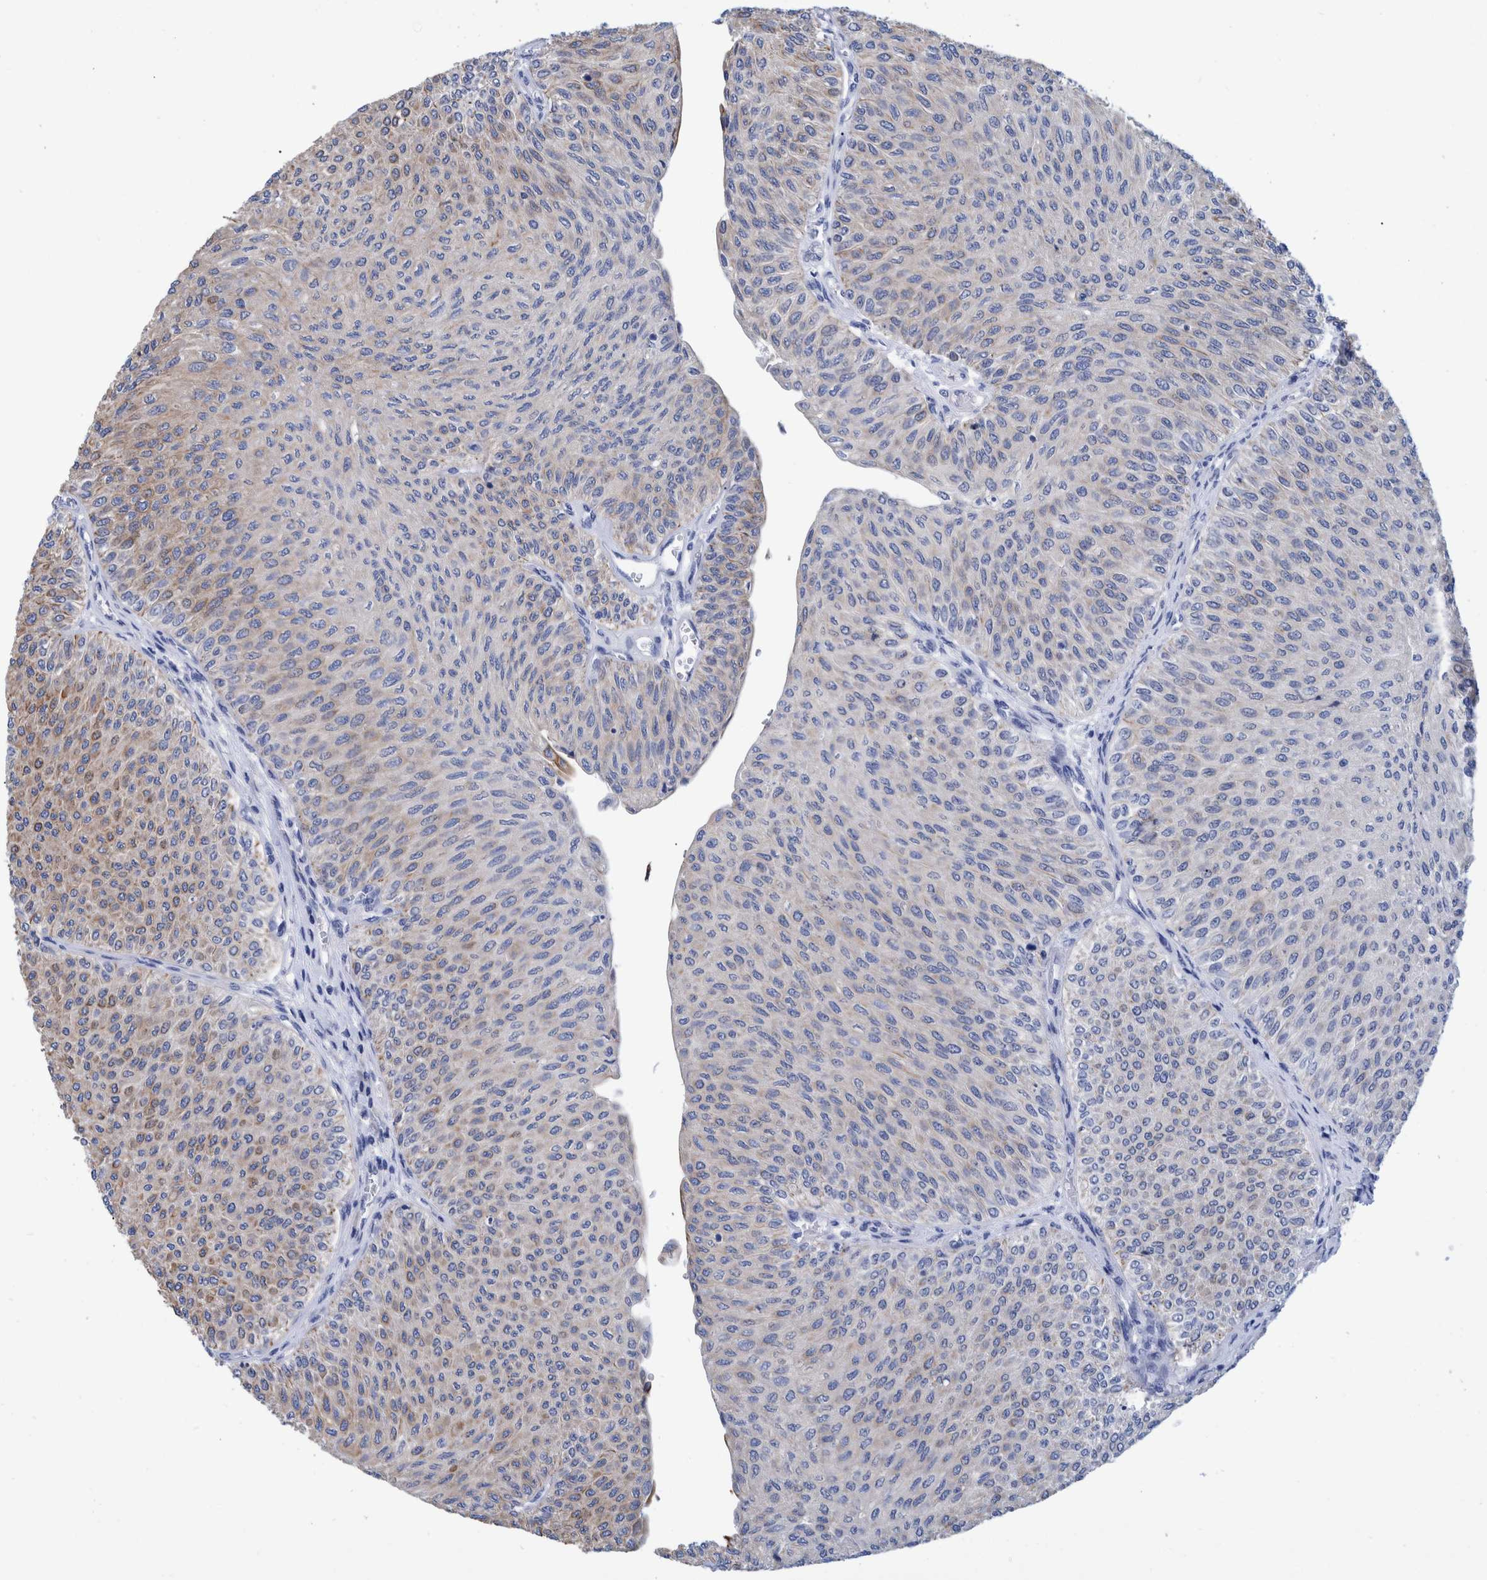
{"staining": {"intensity": "weak", "quantity": "<25%", "location": "cytoplasmic/membranous"}, "tissue": "urothelial cancer", "cell_type": "Tumor cells", "image_type": "cancer", "snomed": [{"axis": "morphology", "description": "Urothelial carcinoma, Low grade"}, {"axis": "topography", "description": "Urinary bladder"}], "caption": "This is an immunohistochemistry histopathology image of urothelial cancer. There is no positivity in tumor cells.", "gene": "MKS1", "patient": {"sex": "male", "age": 78}}